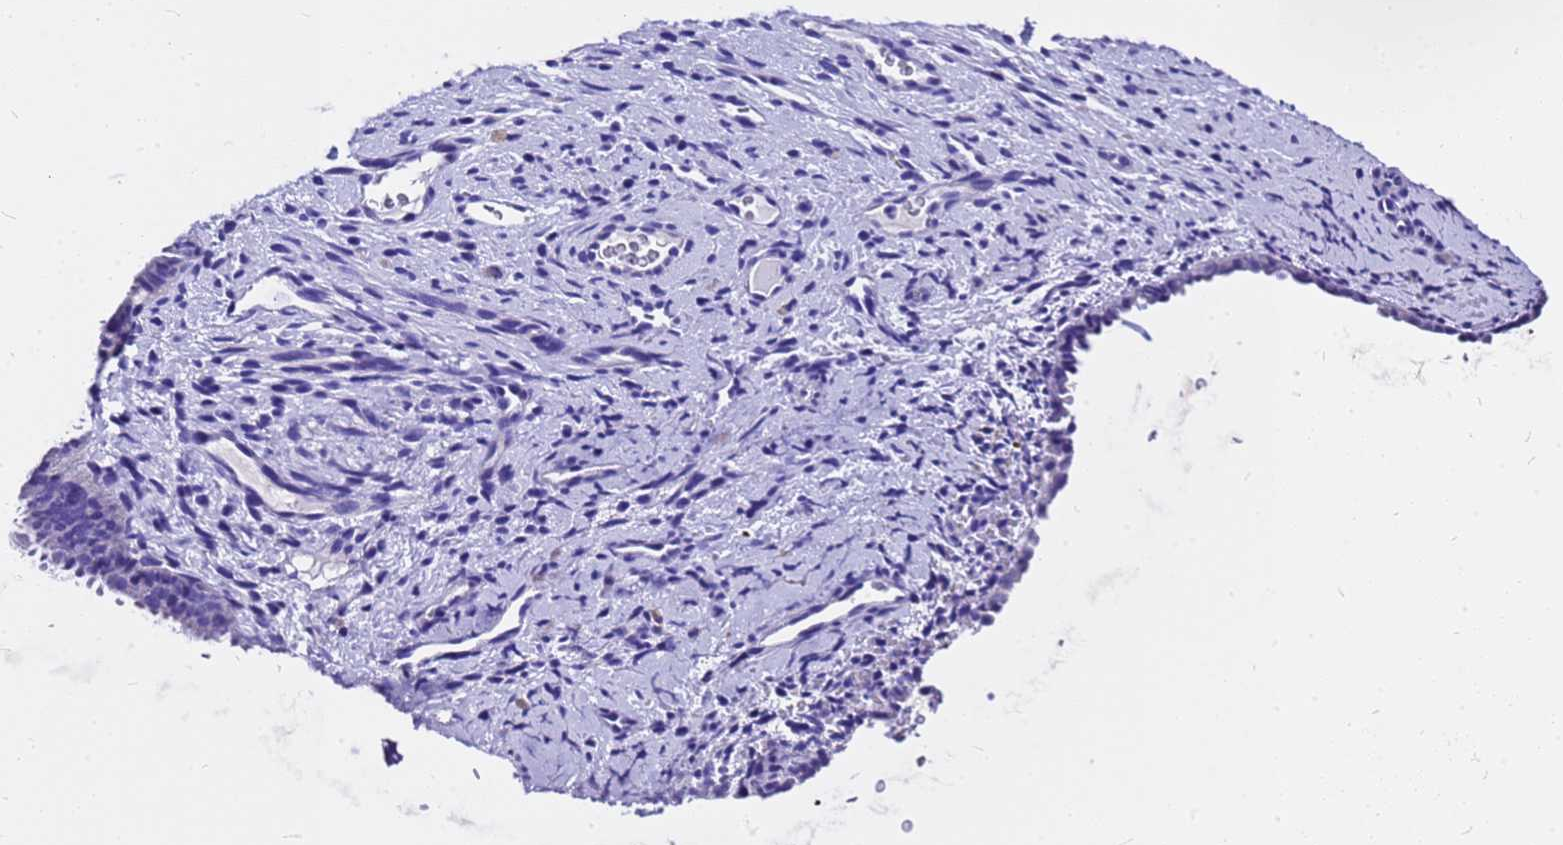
{"staining": {"intensity": "negative", "quantity": "none", "location": "none"}, "tissue": "endometrium", "cell_type": "Cells in endometrial stroma", "image_type": "normal", "snomed": [{"axis": "morphology", "description": "Normal tissue, NOS"}, {"axis": "topography", "description": "Endometrium"}], "caption": "The image demonstrates no staining of cells in endometrial stroma in unremarkable endometrium. The staining is performed using DAB (3,3'-diaminobenzidine) brown chromogen with nuclei counter-stained in using hematoxylin.", "gene": "HERC4", "patient": {"sex": "female", "age": 65}}